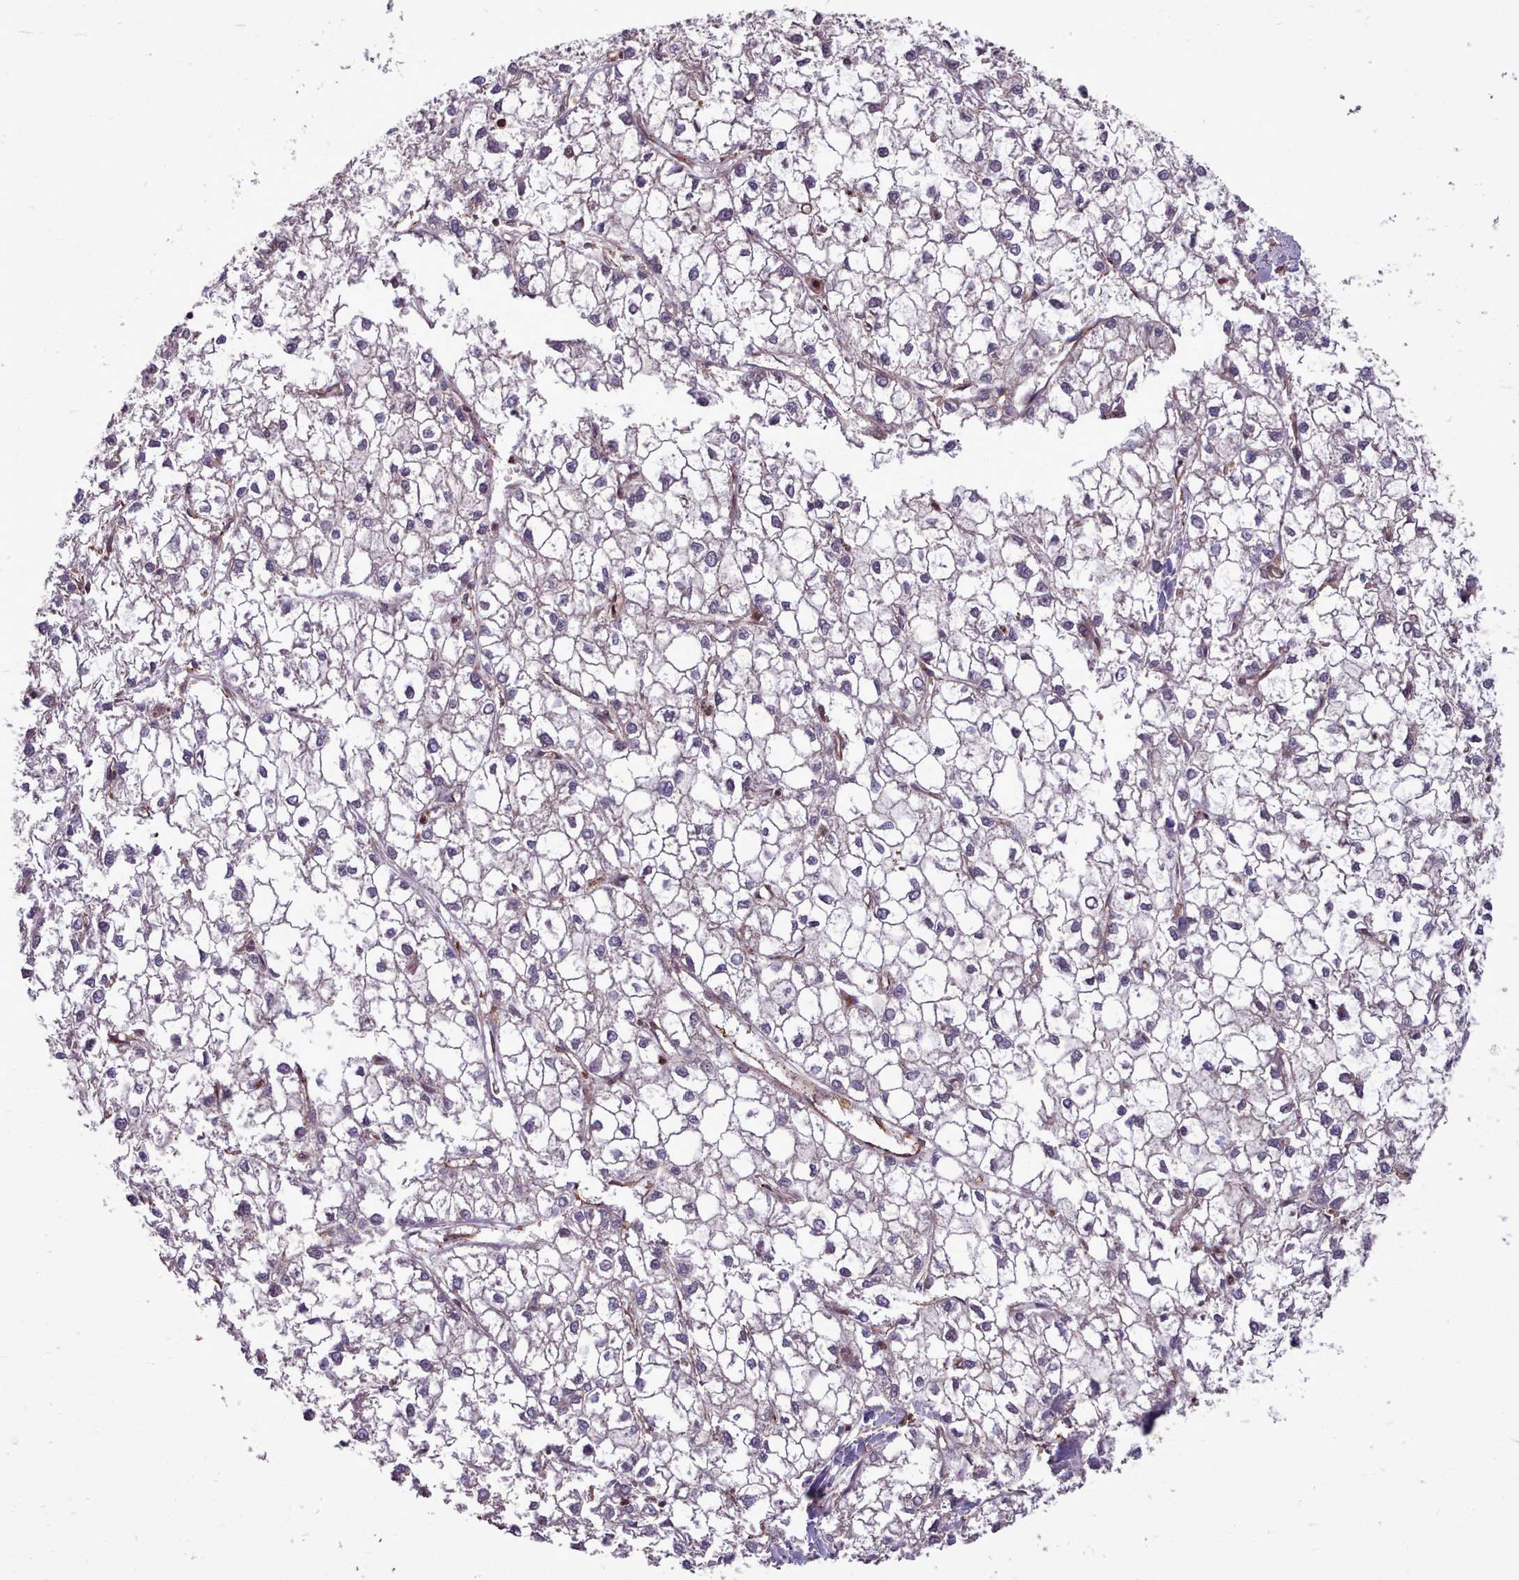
{"staining": {"intensity": "negative", "quantity": "none", "location": "none"}, "tissue": "liver cancer", "cell_type": "Tumor cells", "image_type": "cancer", "snomed": [{"axis": "morphology", "description": "Carcinoma, Hepatocellular, NOS"}, {"axis": "topography", "description": "Liver"}], "caption": "Protein analysis of liver cancer (hepatocellular carcinoma) demonstrates no significant staining in tumor cells.", "gene": "STUB1", "patient": {"sex": "female", "age": 43}}